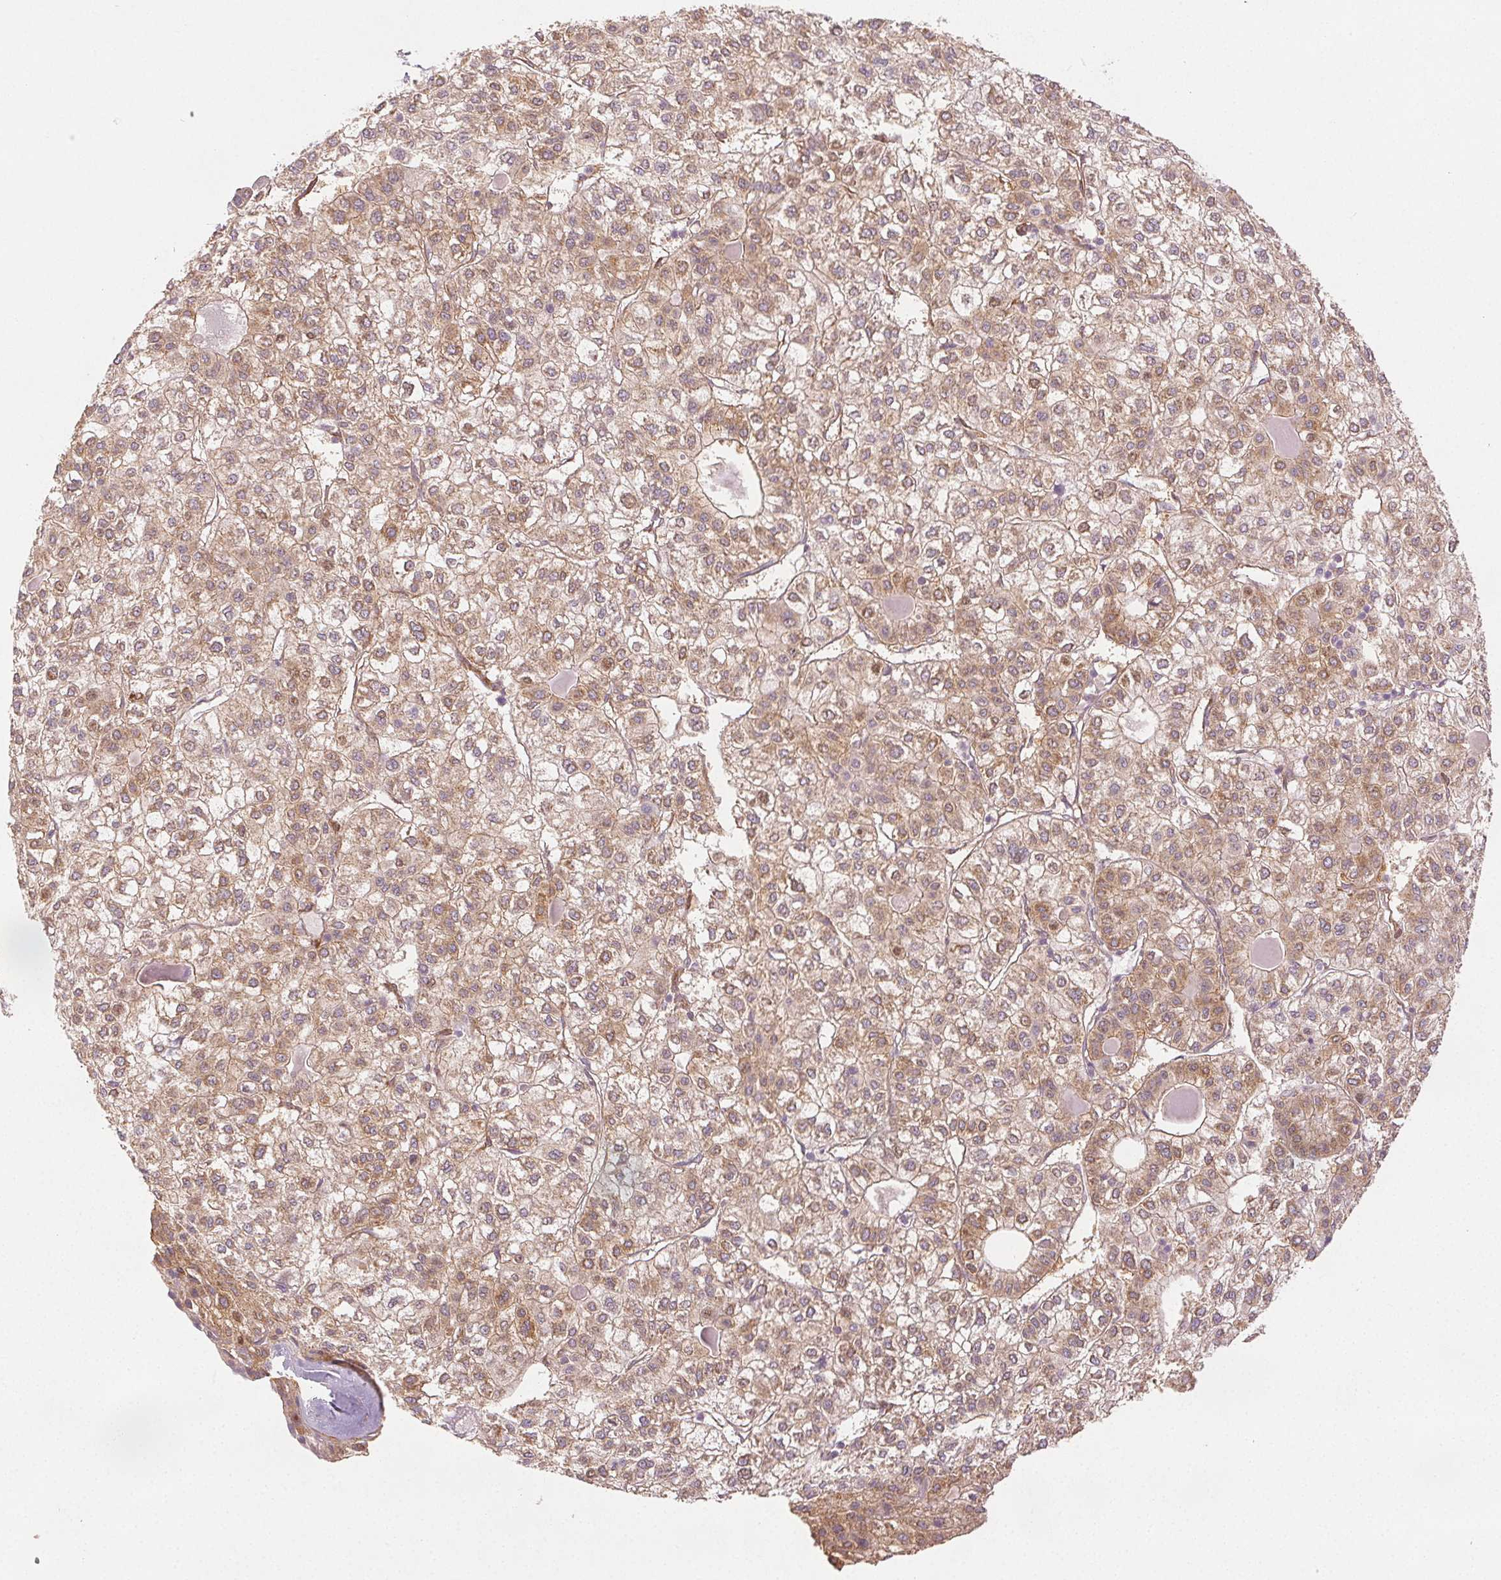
{"staining": {"intensity": "moderate", "quantity": ">75%", "location": "cytoplasmic/membranous"}, "tissue": "liver cancer", "cell_type": "Tumor cells", "image_type": "cancer", "snomed": [{"axis": "morphology", "description": "Carcinoma, Hepatocellular, NOS"}, {"axis": "topography", "description": "Liver"}], "caption": "Protein expression analysis of human liver cancer (hepatocellular carcinoma) reveals moderate cytoplasmic/membranous staining in approximately >75% of tumor cells. The staining was performed using DAB, with brown indicating positive protein expression. Nuclei are stained blue with hematoxylin.", "gene": "DIAPH2", "patient": {"sex": "female", "age": 43}}